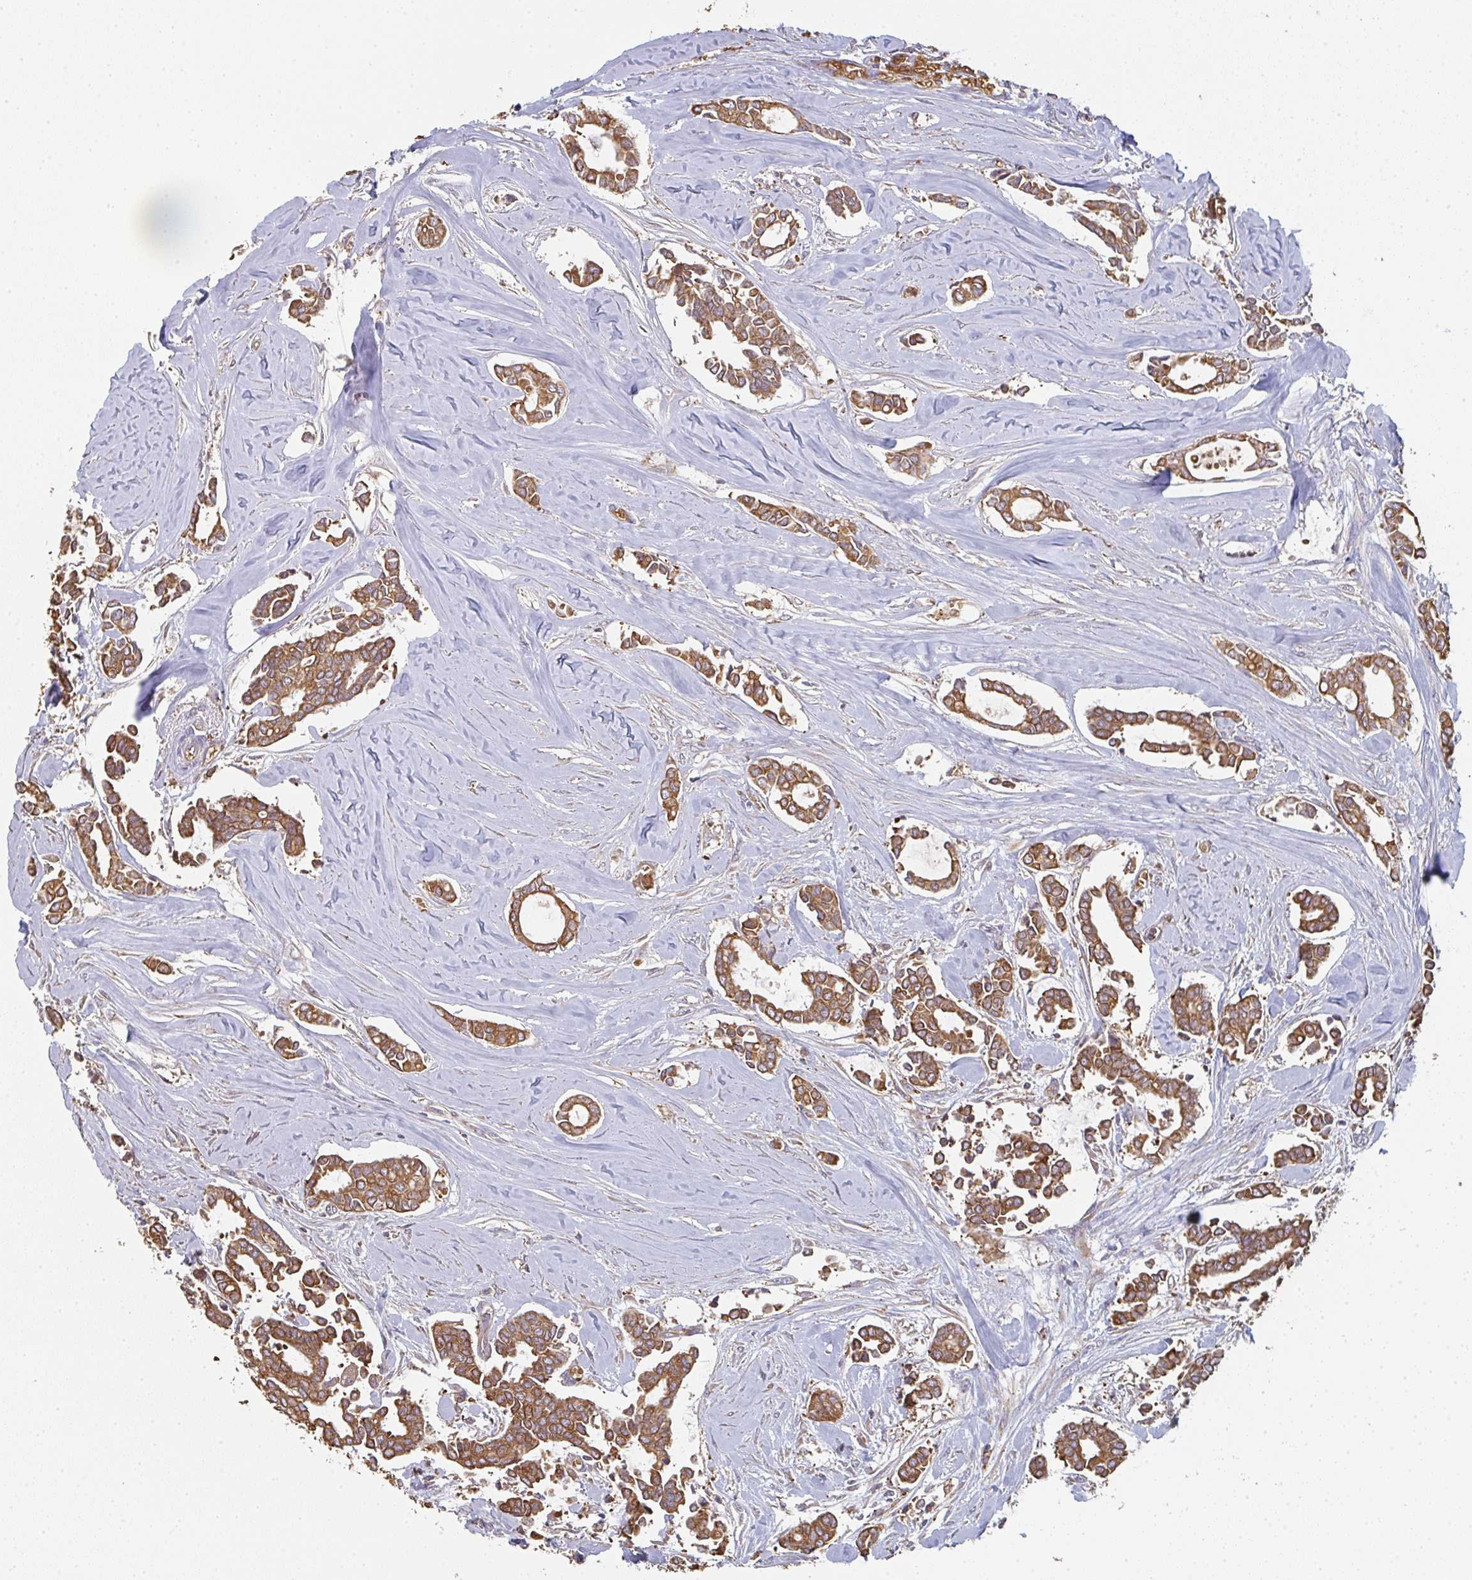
{"staining": {"intensity": "moderate", "quantity": ">75%", "location": "cytoplasmic/membranous"}, "tissue": "breast cancer", "cell_type": "Tumor cells", "image_type": "cancer", "snomed": [{"axis": "morphology", "description": "Duct carcinoma"}, {"axis": "topography", "description": "Breast"}], "caption": "Intraductal carcinoma (breast) was stained to show a protein in brown. There is medium levels of moderate cytoplasmic/membranous expression in about >75% of tumor cells.", "gene": "POLG", "patient": {"sex": "female", "age": 84}}